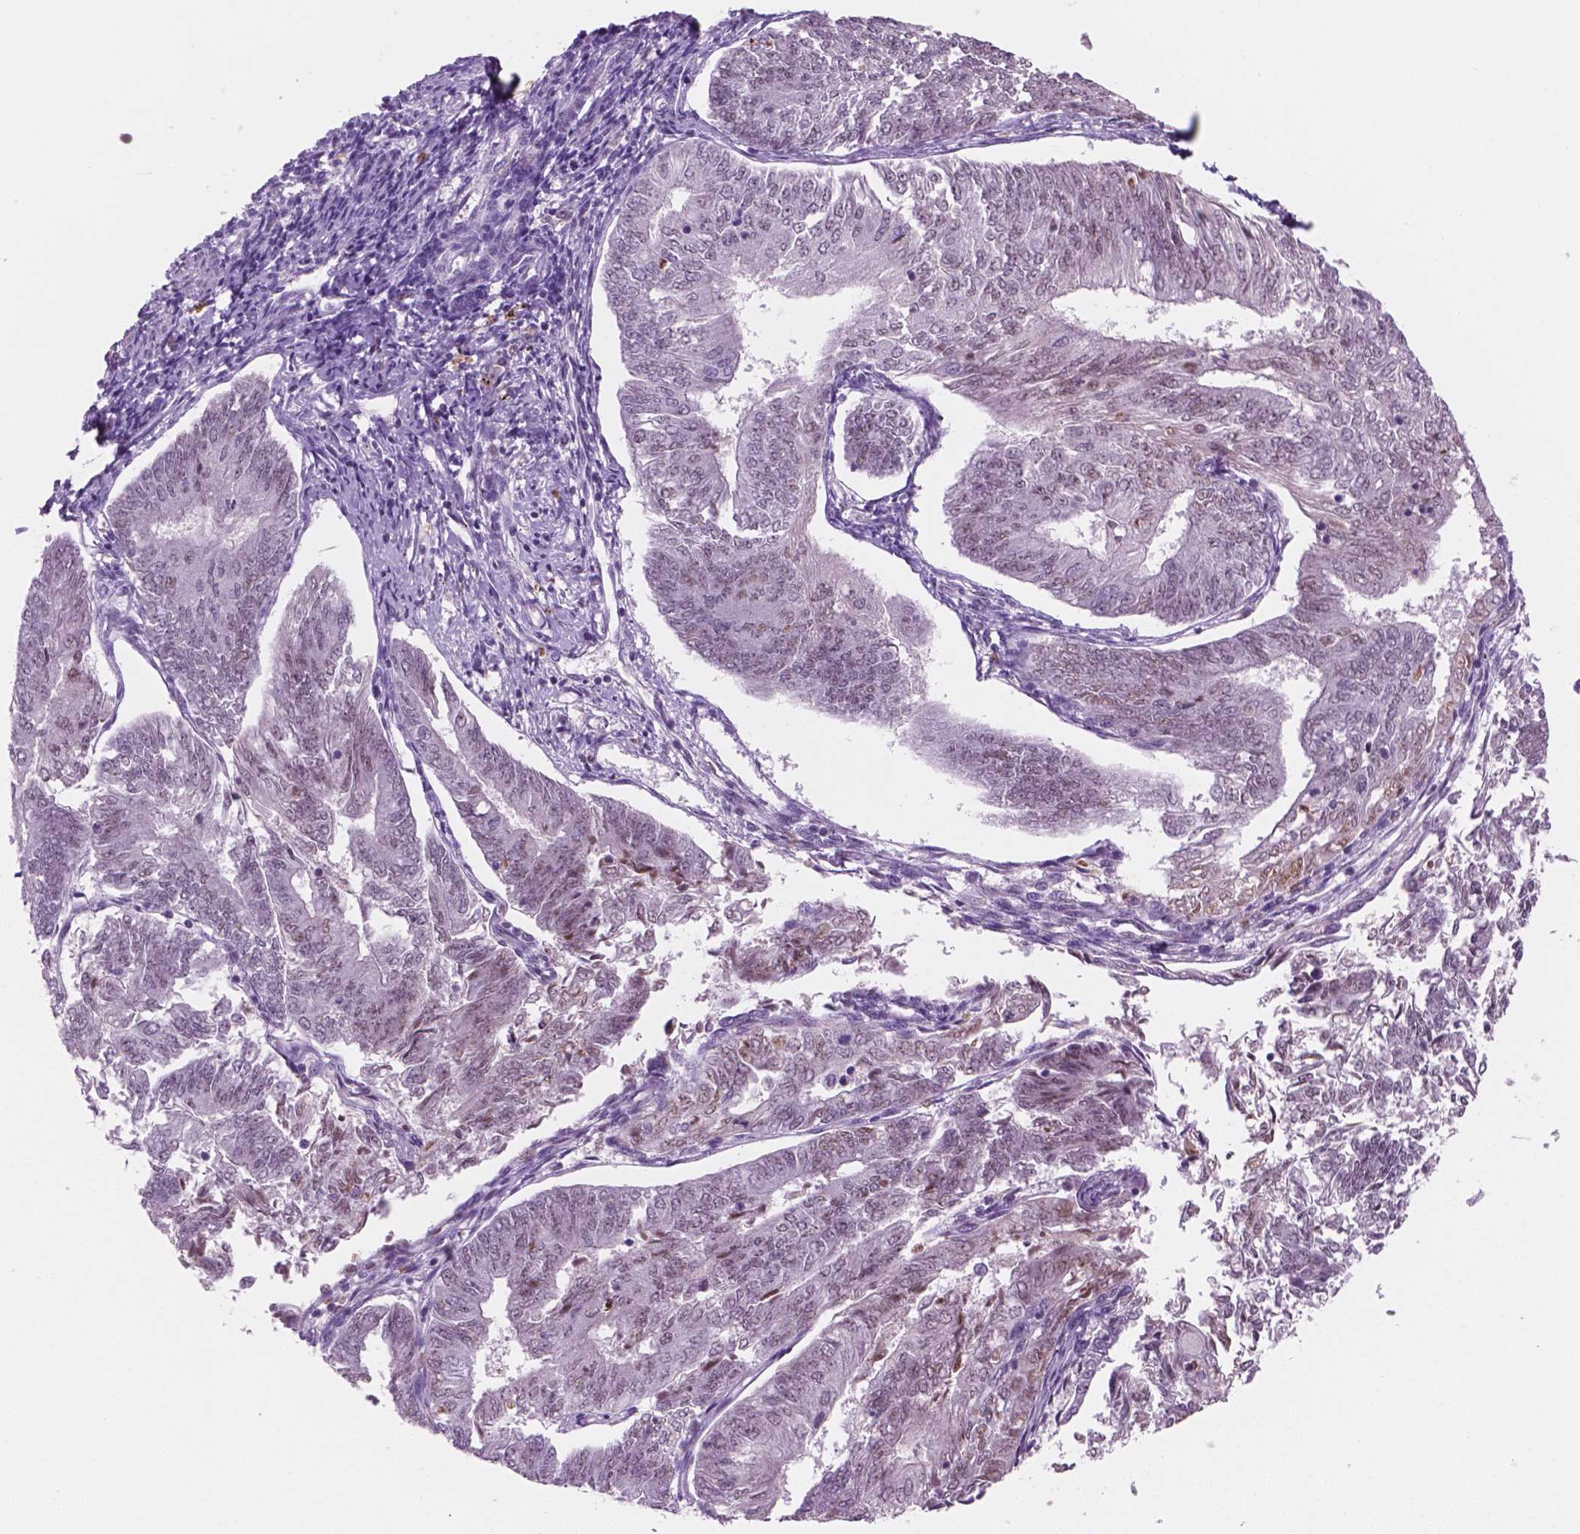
{"staining": {"intensity": "weak", "quantity": "25%-75%", "location": "nuclear"}, "tissue": "endometrial cancer", "cell_type": "Tumor cells", "image_type": "cancer", "snomed": [{"axis": "morphology", "description": "Adenocarcinoma, NOS"}, {"axis": "topography", "description": "Endometrium"}], "caption": "Endometrial adenocarcinoma stained with a brown dye displays weak nuclear positive expression in approximately 25%-75% of tumor cells.", "gene": "CTR9", "patient": {"sex": "female", "age": 58}}